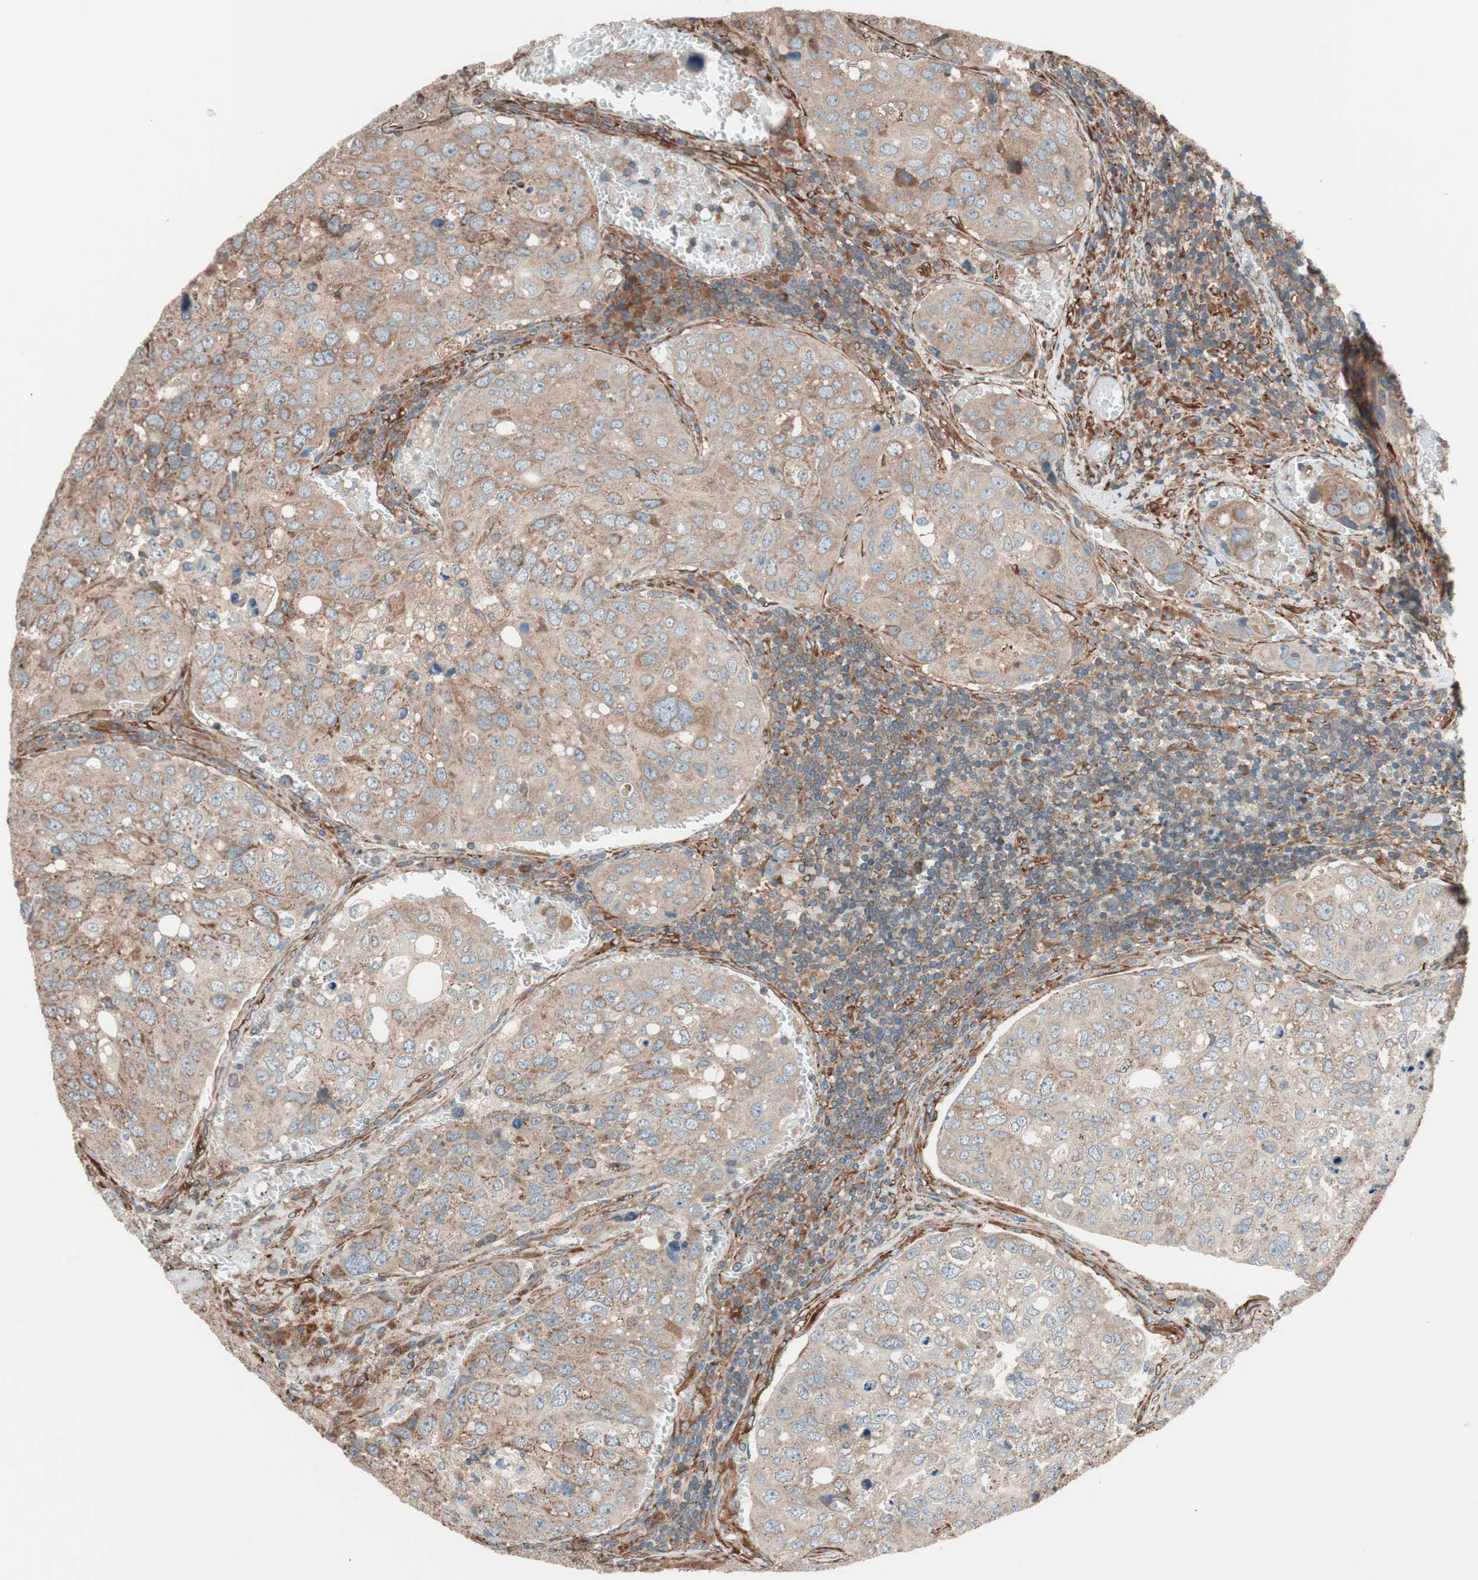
{"staining": {"intensity": "moderate", "quantity": ">75%", "location": "cytoplasmic/membranous"}, "tissue": "urothelial cancer", "cell_type": "Tumor cells", "image_type": "cancer", "snomed": [{"axis": "morphology", "description": "Urothelial carcinoma, High grade"}, {"axis": "topography", "description": "Lymph node"}, {"axis": "topography", "description": "Urinary bladder"}], "caption": "High-grade urothelial carcinoma stained with immunohistochemistry (IHC) demonstrates moderate cytoplasmic/membranous expression in approximately >75% of tumor cells.", "gene": "GPSM2", "patient": {"sex": "male", "age": 51}}